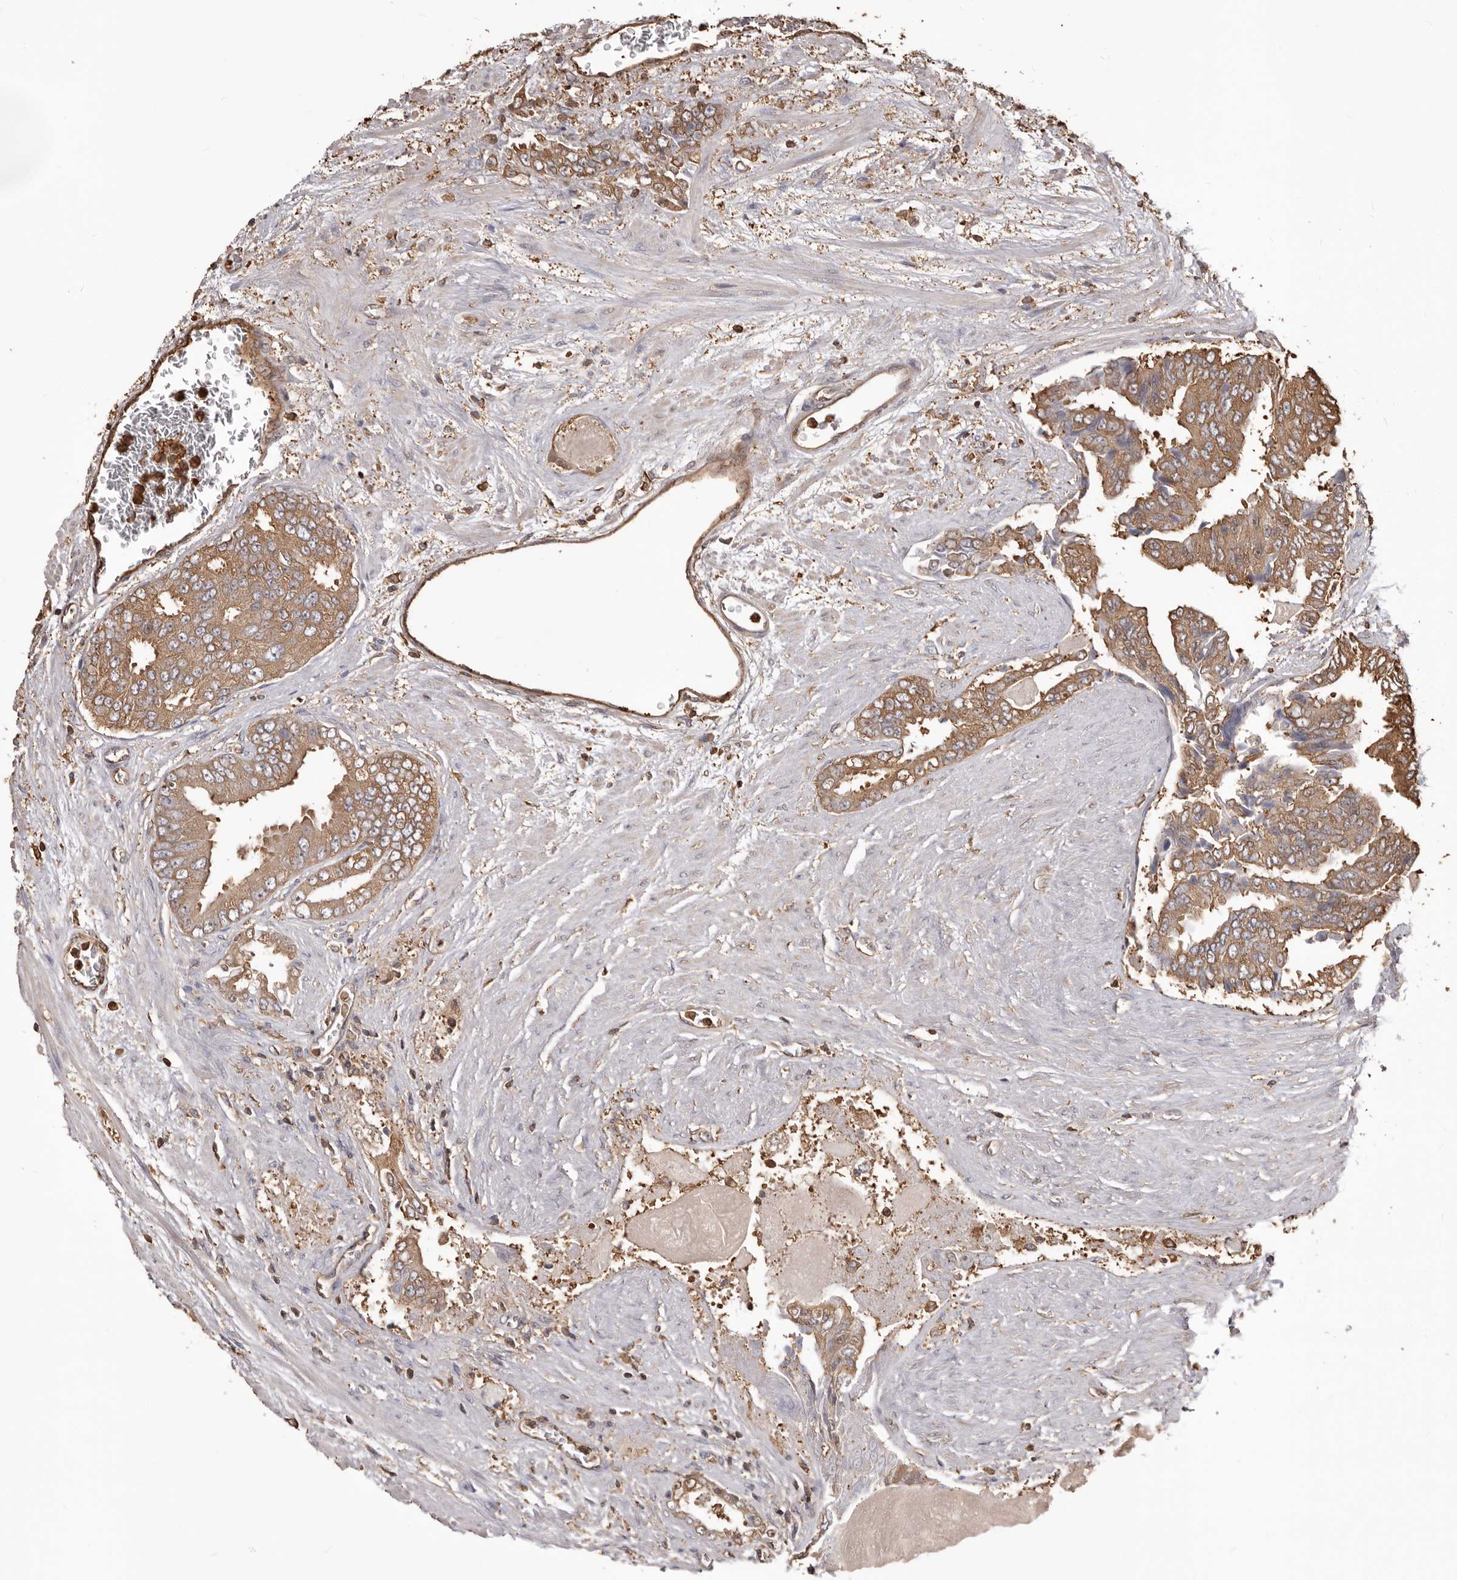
{"staining": {"intensity": "moderate", "quantity": ">75%", "location": "cytoplasmic/membranous"}, "tissue": "prostate cancer", "cell_type": "Tumor cells", "image_type": "cancer", "snomed": [{"axis": "morphology", "description": "Adenocarcinoma, High grade"}, {"axis": "topography", "description": "Prostate"}], "caption": "Tumor cells reveal medium levels of moderate cytoplasmic/membranous staining in about >75% of cells in prostate adenocarcinoma (high-grade). (DAB IHC with brightfield microscopy, high magnification).", "gene": "PKM", "patient": {"sex": "male", "age": 58}}